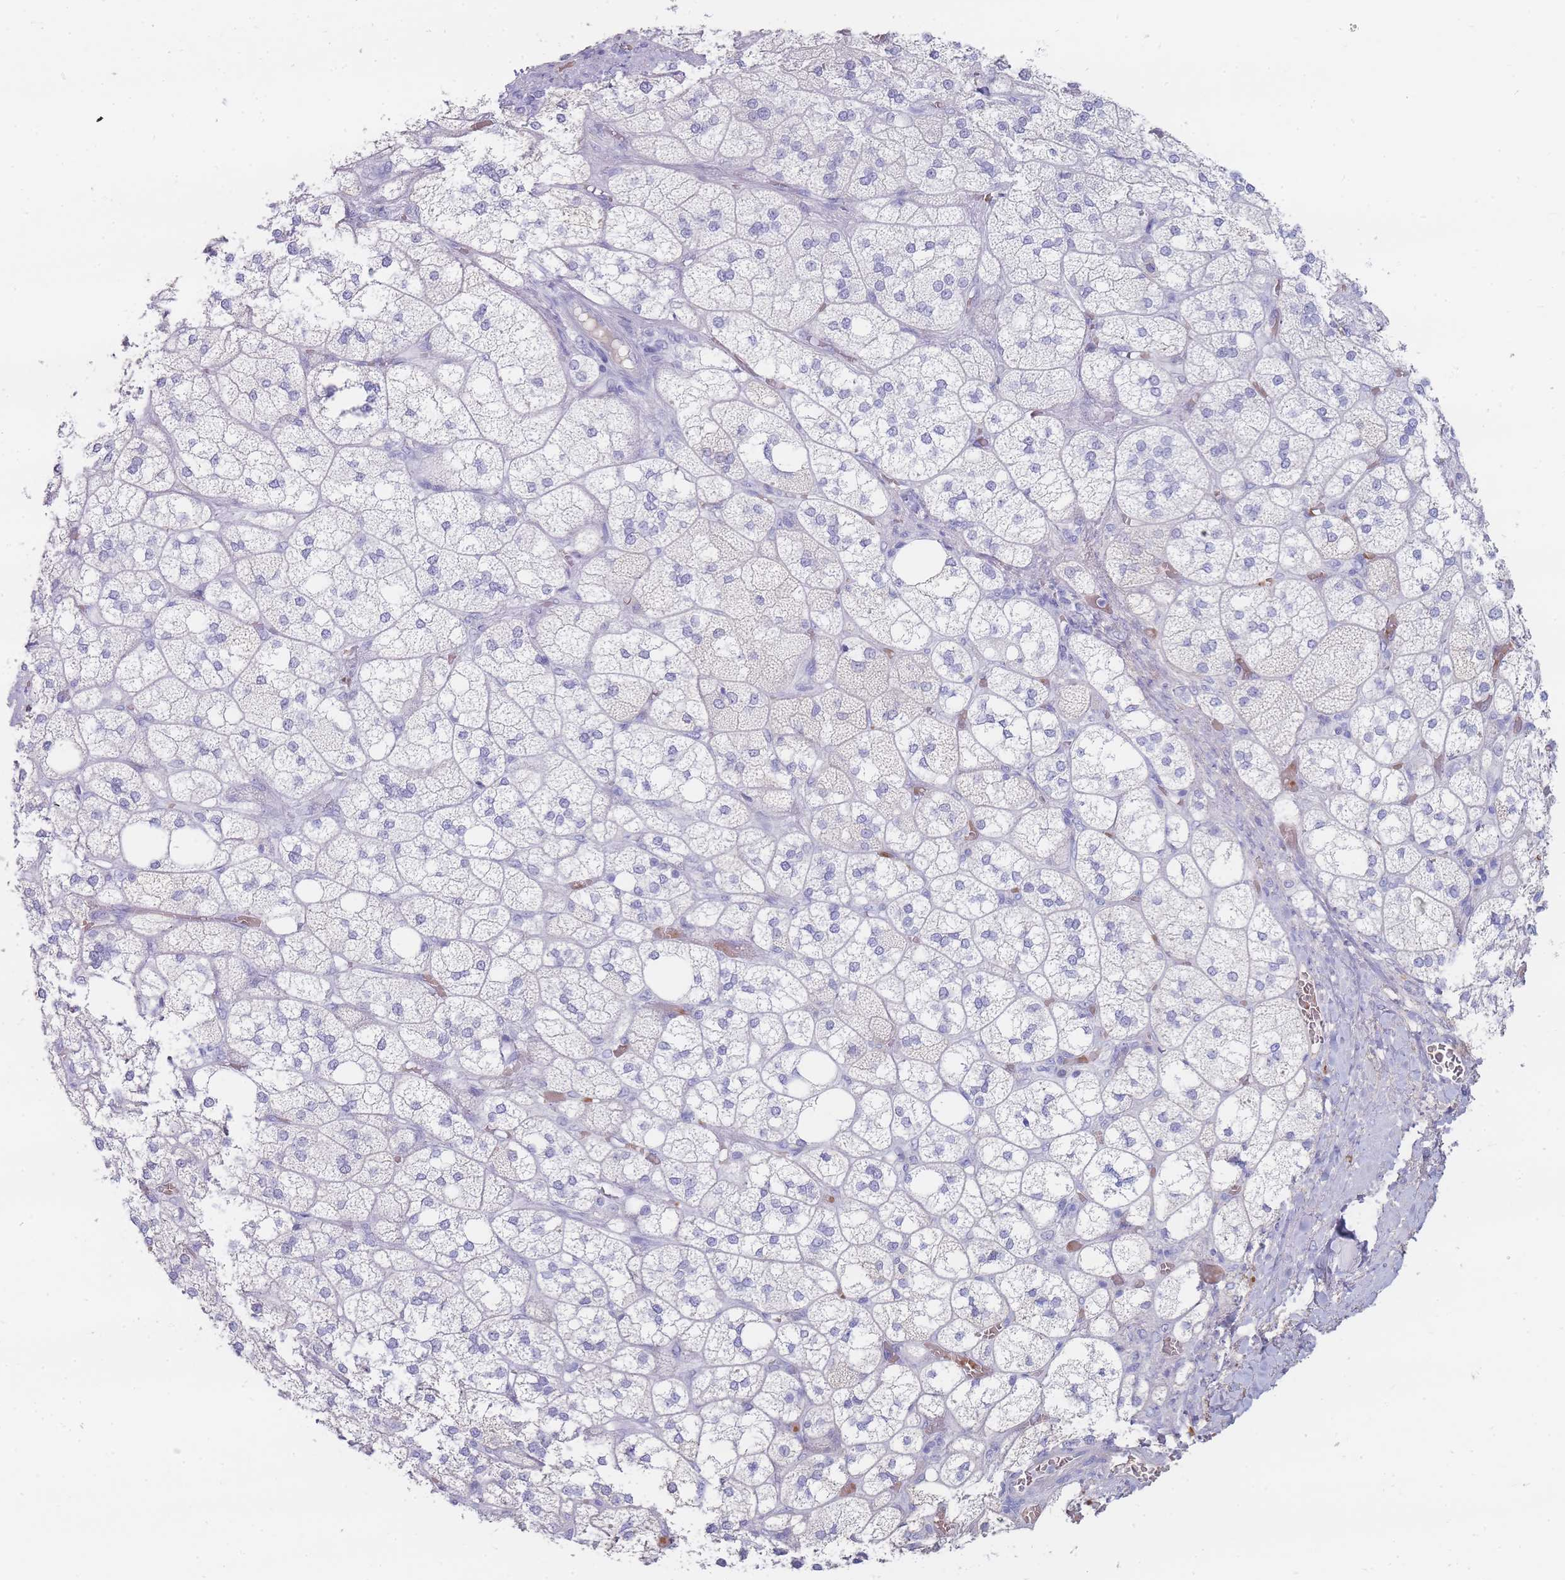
{"staining": {"intensity": "negative", "quantity": "none", "location": "none"}, "tissue": "adrenal gland", "cell_type": "Glandular cells", "image_type": "normal", "snomed": [{"axis": "morphology", "description": "Normal tissue, NOS"}, {"axis": "topography", "description": "Adrenal gland"}], "caption": "Immunohistochemistry photomicrograph of benign adrenal gland: human adrenal gland stained with DAB (3,3'-diaminobenzidine) reveals no significant protein expression in glandular cells.", "gene": "ENSG00000284931", "patient": {"sex": "male", "age": 61}}